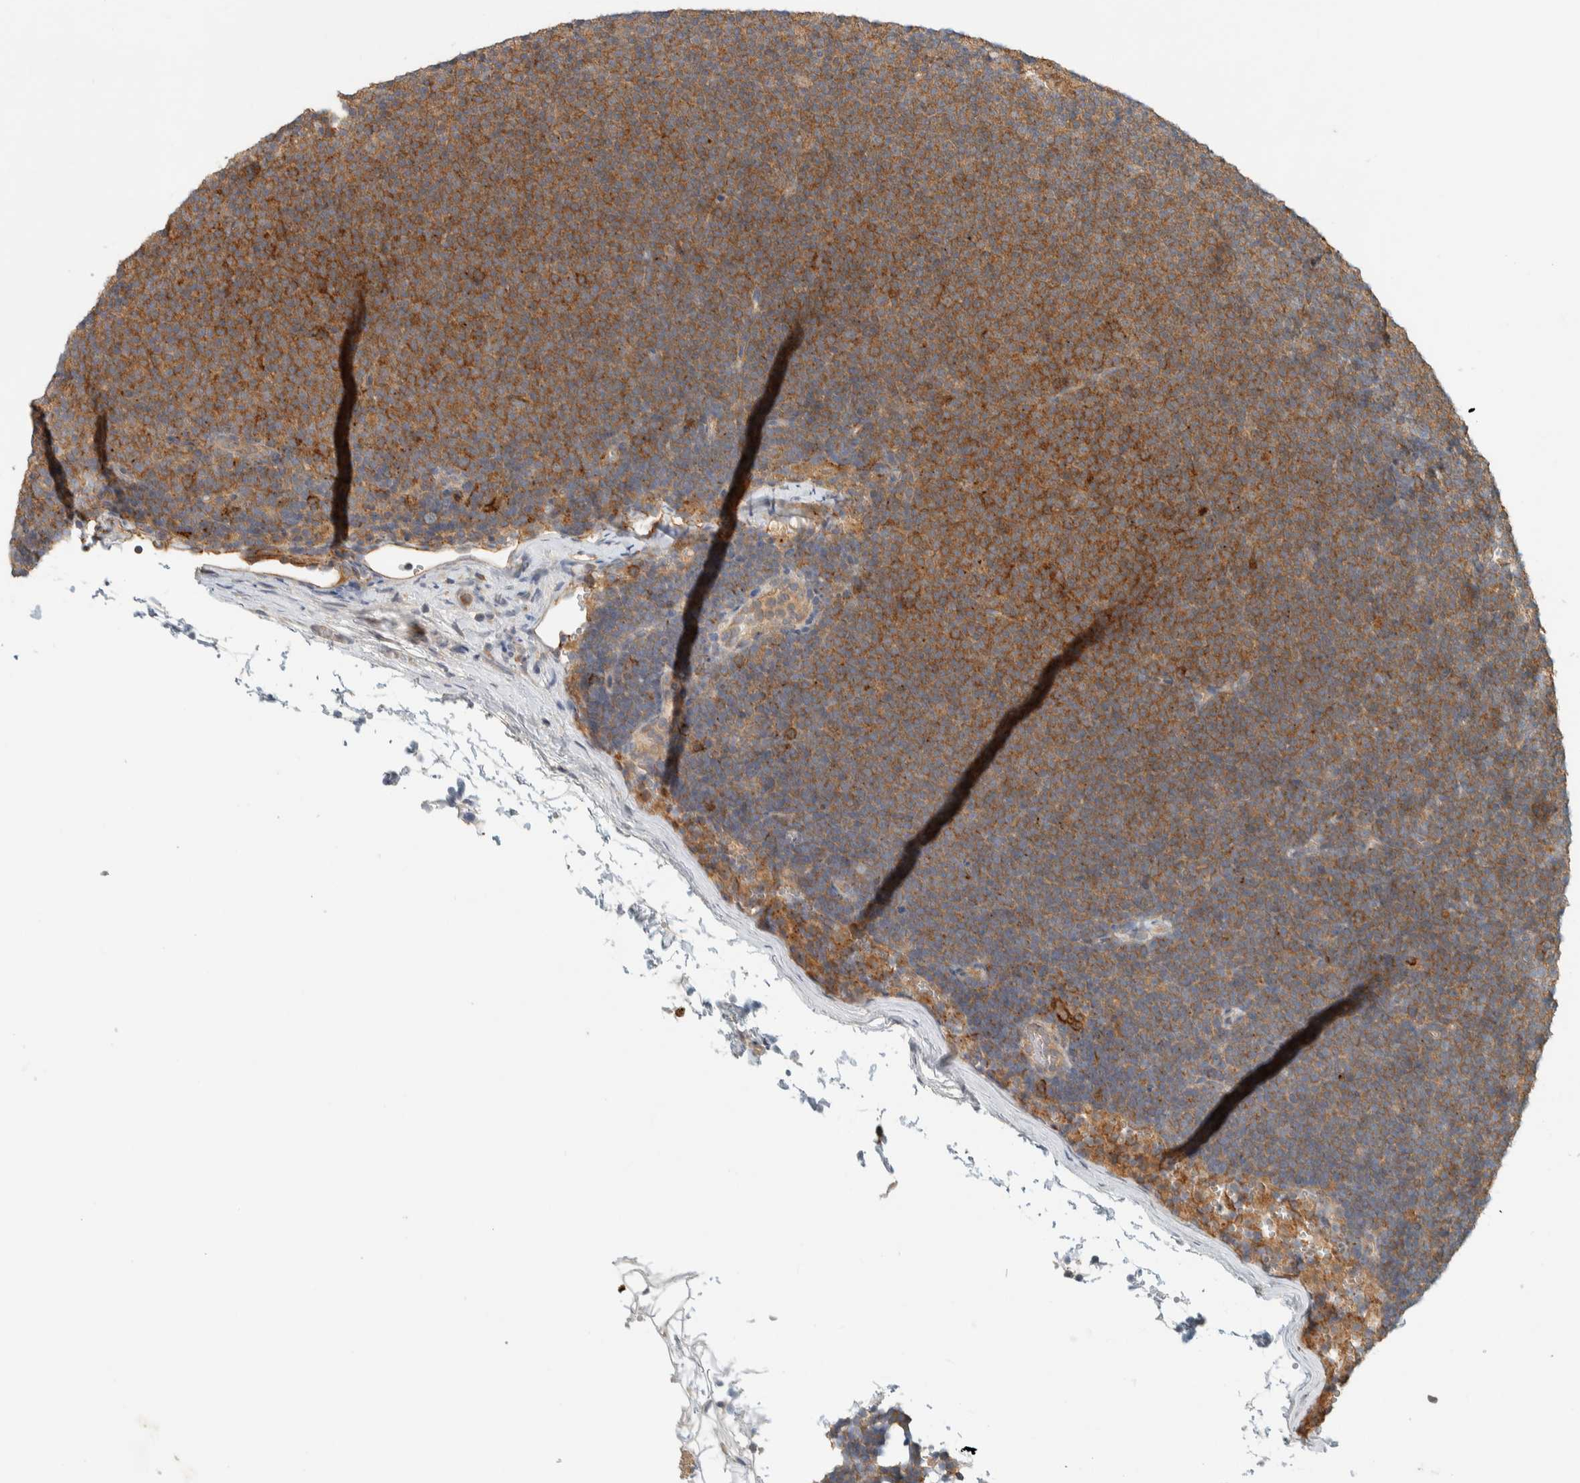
{"staining": {"intensity": "strong", "quantity": ">75%", "location": "cytoplasmic/membranous"}, "tissue": "lymphoma", "cell_type": "Tumor cells", "image_type": "cancer", "snomed": [{"axis": "morphology", "description": "Malignant lymphoma, non-Hodgkin's type, Low grade"}, {"axis": "topography", "description": "Lymph node"}], "caption": "Protein analysis of malignant lymphoma, non-Hodgkin's type (low-grade) tissue displays strong cytoplasmic/membranous expression in about >75% of tumor cells. The staining was performed using DAB, with brown indicating positive protein expression. Nuclei are stained blue with hematoxylin.", "gene": "RAB11FIP1", "patient": {"sex": "female", "age": 53}}